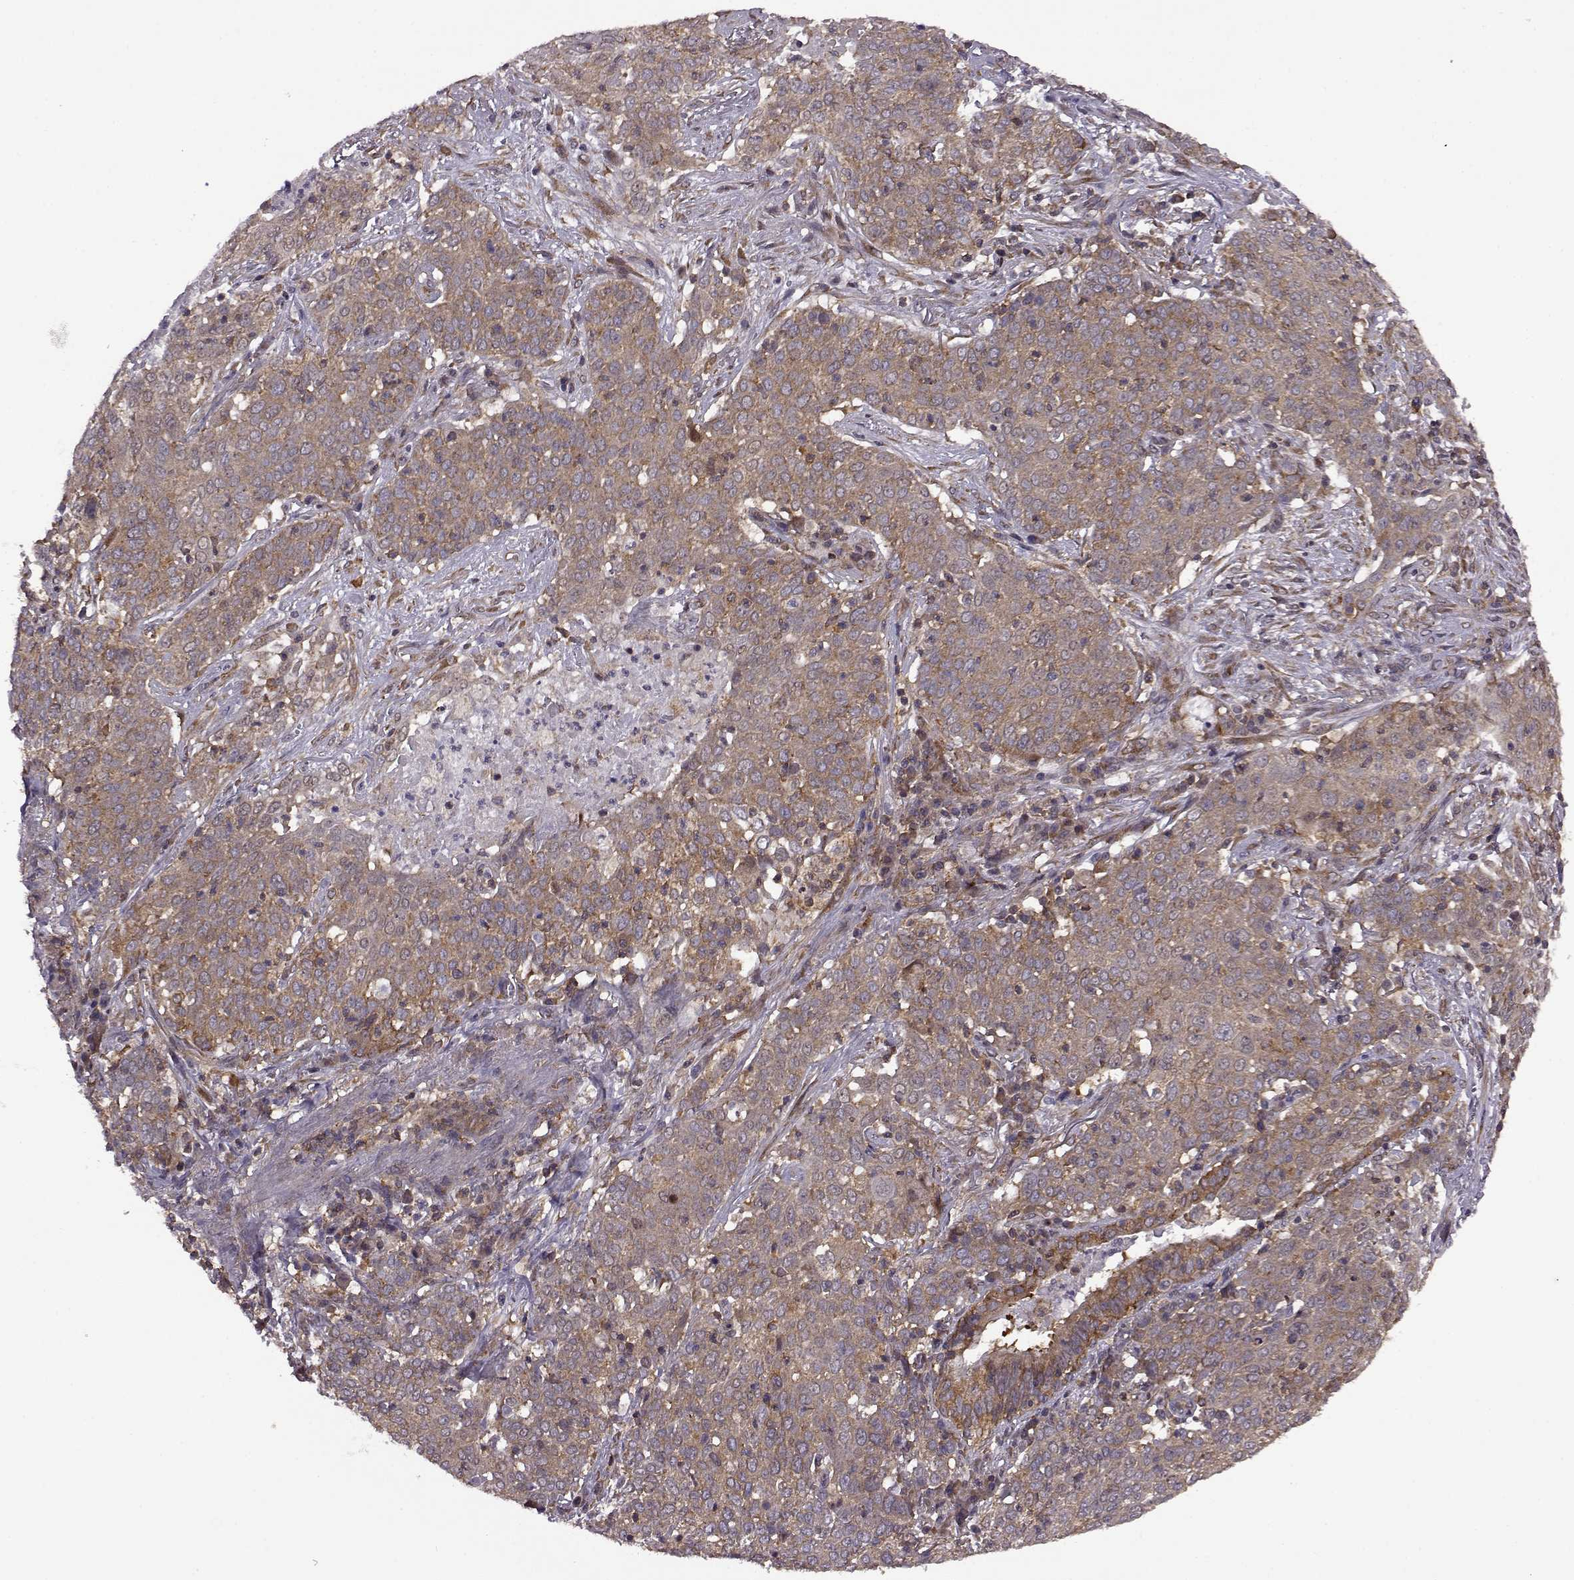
{"staining": {"intensity": "moderate", "quantity": ">75%", "location": "cytoplasmic/membranous"}, "tissue": "lung cancer", "cell_type": "Tumor cells", "image_type": "cancer", "snomed": [{"axis": "morphology", "description": "Squamous cell carcinoma, NOS"}, {"axis": "topography", "description": "Lung"}], "caption": "Protein staining of lung cancer tissue reveals moderate cytoplasmic/membranous positivity in about >75% of tumor cells. Using DAB (3,3'-diaminobenzidine) (brown) and hematoxylin (blue) stains, captured at high magnification using brightfield microscopy.", "gene": "URI1", "patient": {"sex": "male", "age": 82}}